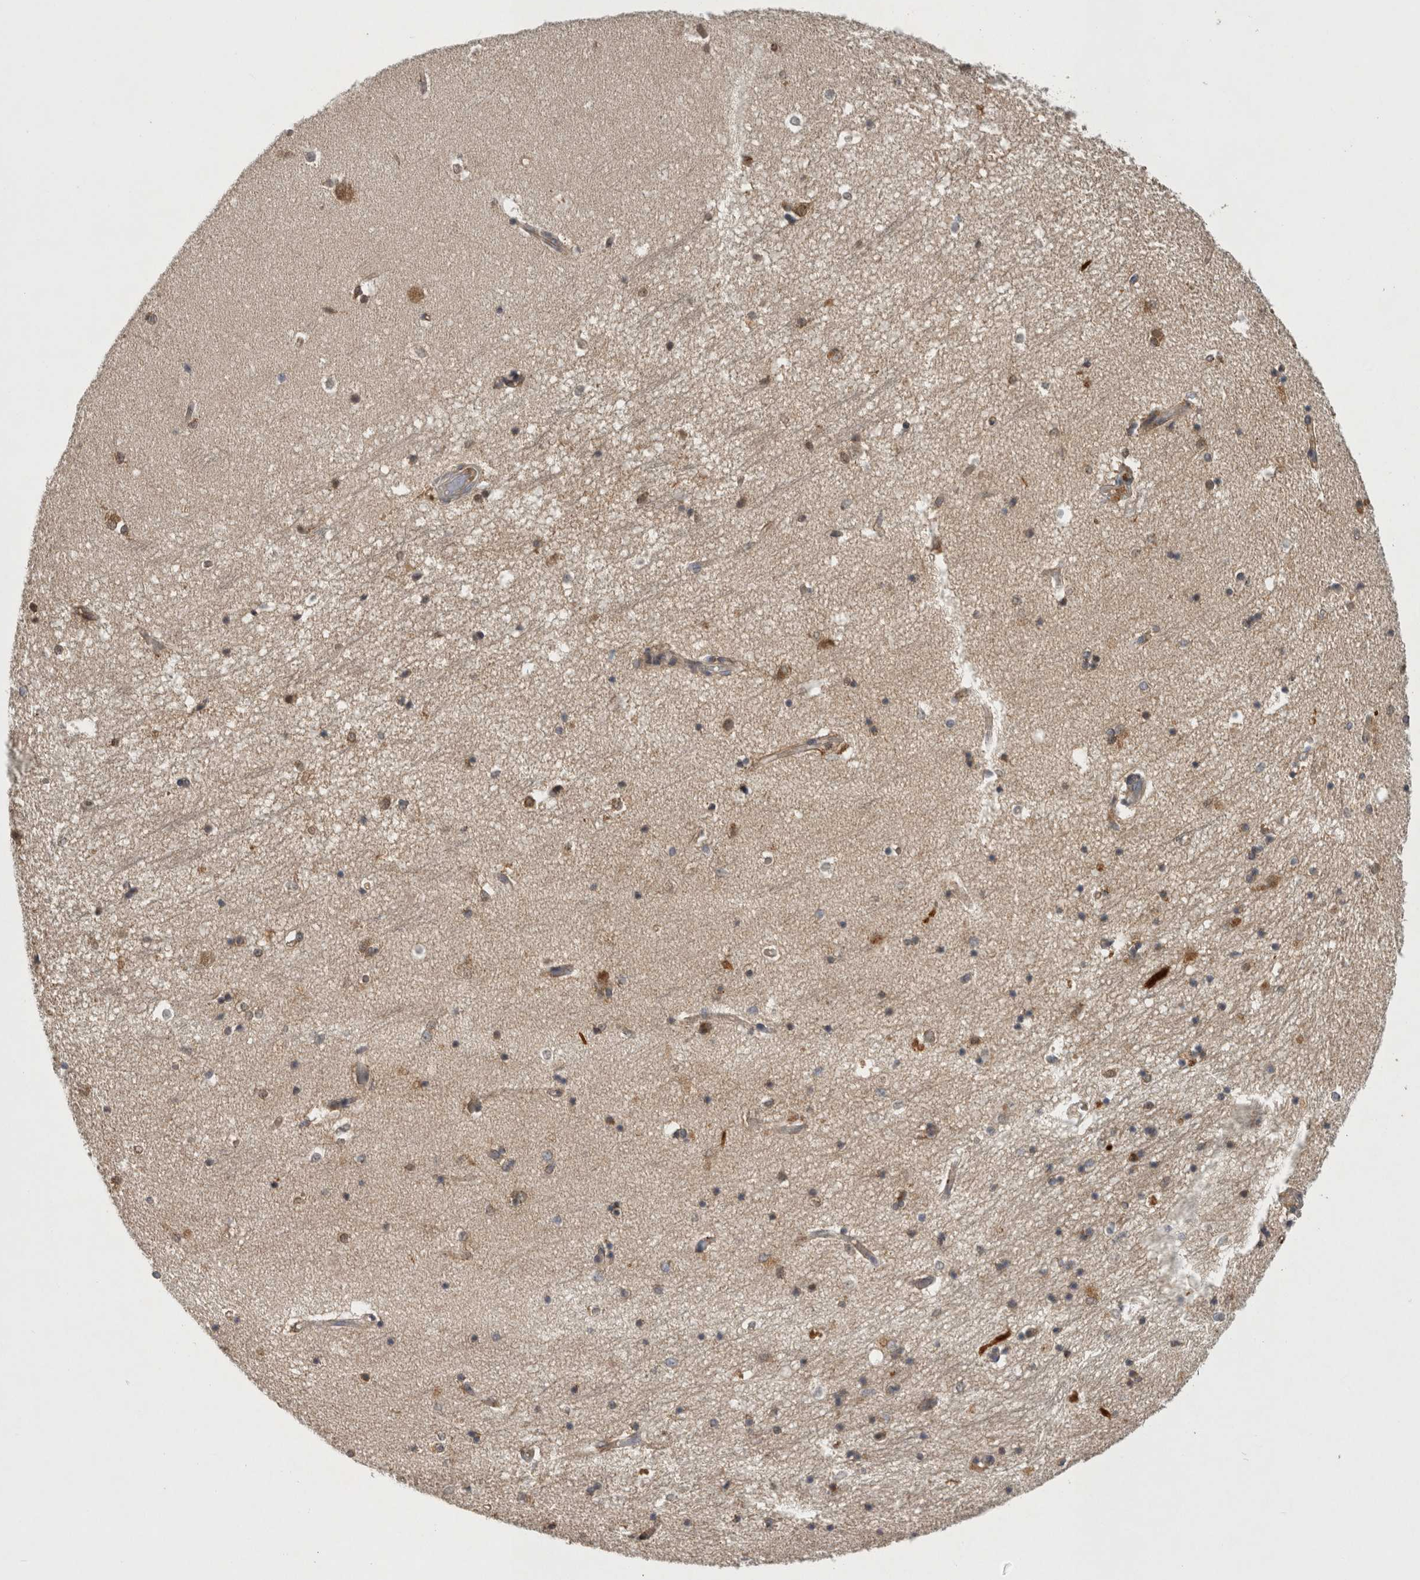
{"staining": {"intensity": "weak", "quantity": "25%-75%", "location": "nuclear"}, "tissue": "hippocampus", "cell_type": "Glial cells", "image_type": "normal", "snomed": [{"axis": "morphology", "description": "Normal tissue, NOS"}, {"axis": "topography", "description": "Hippocampus"}], "caption": "High-power microscopy captured an immunohistochemistry micrograph of normal hippocampus, revealing weak nuclear expression in approximately 25%-75% of glial cells. (DAB (3,3'-diaminobenzidine) IHC with brightfield microscopy, high magnification).", "gene": "TRMT61B", "patient": {"sex": "male", "age": 45}}